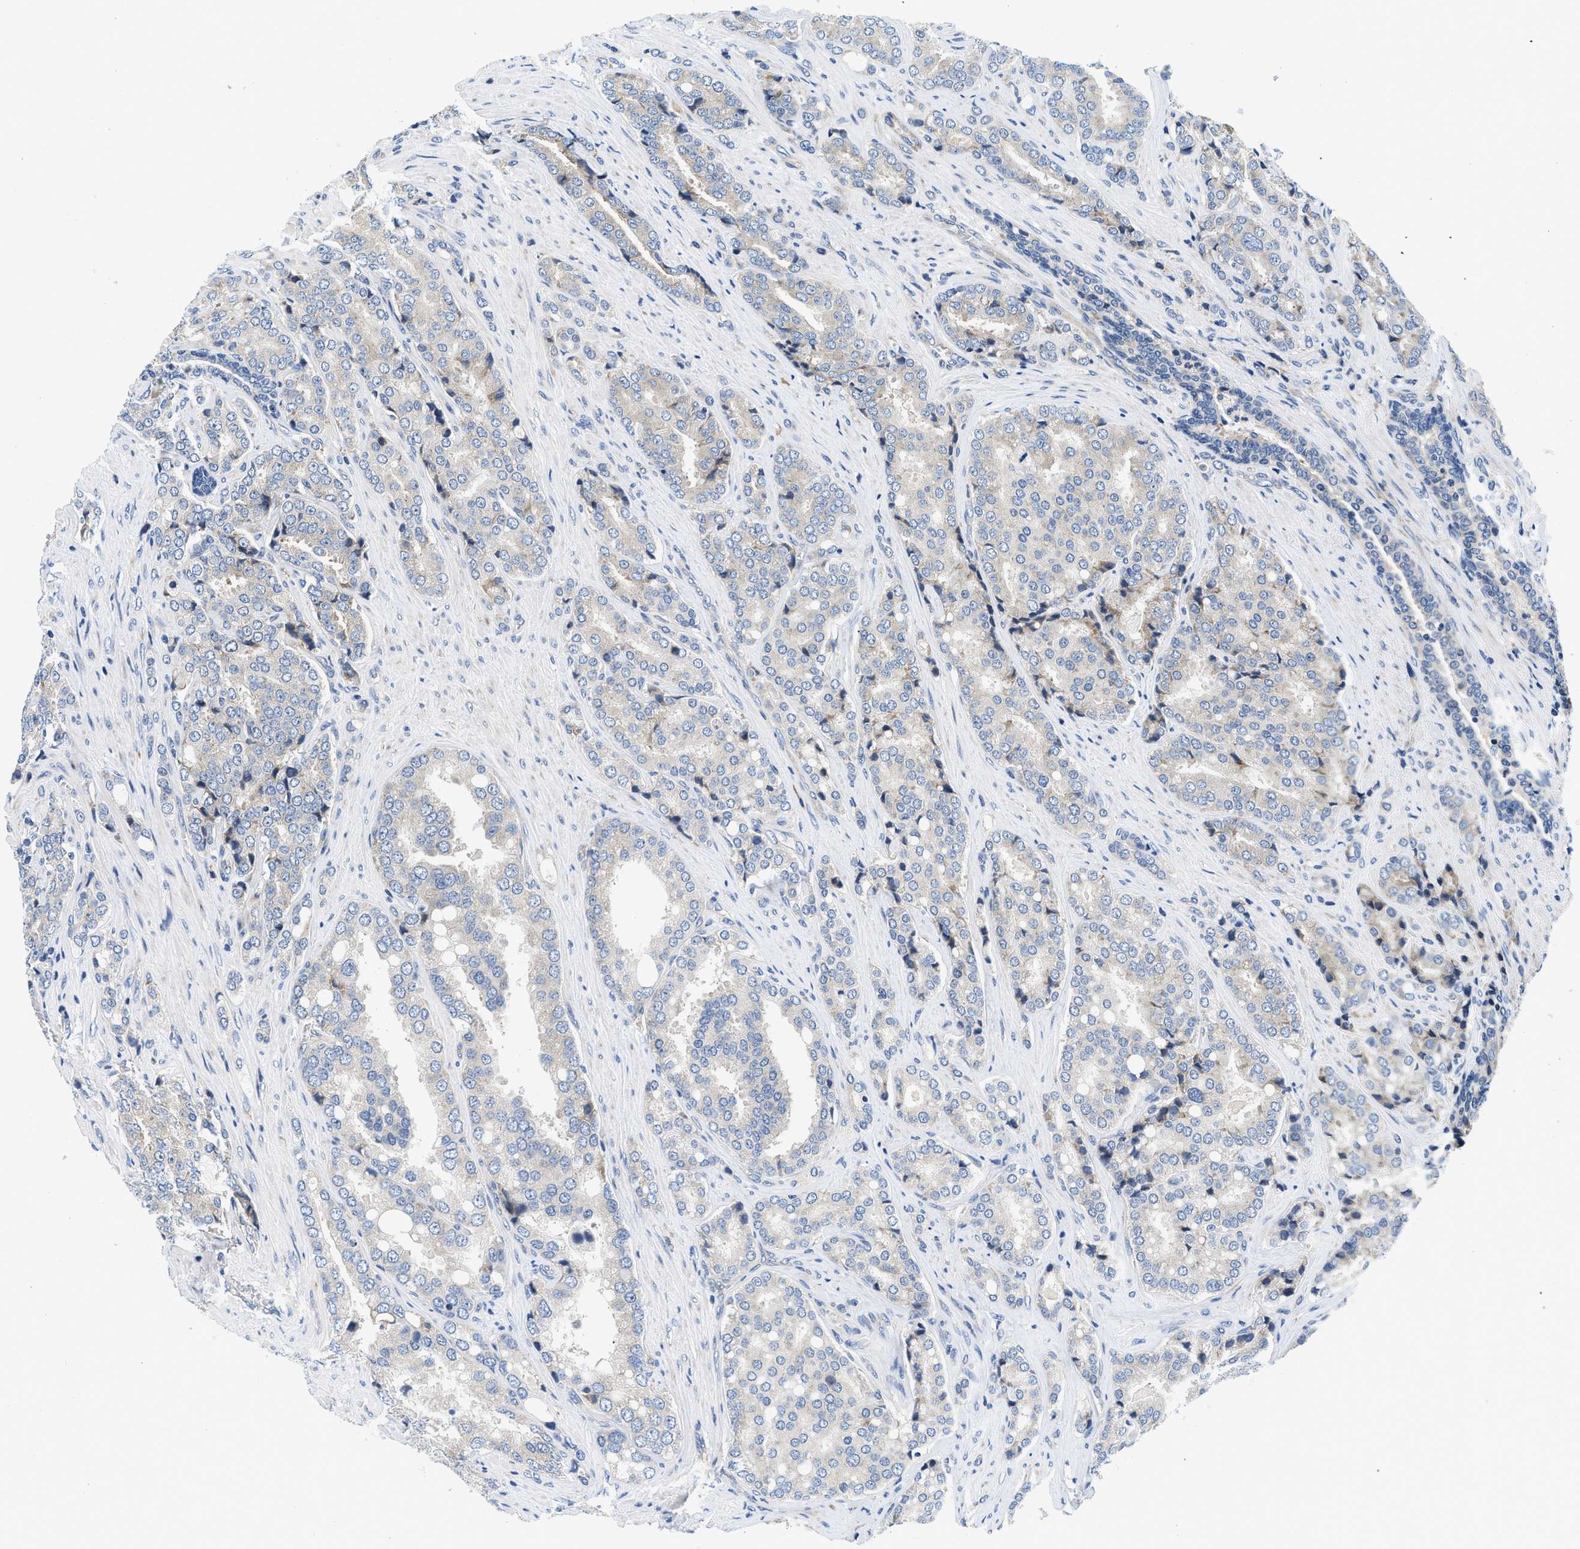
{"staining": {"intensity": "negative", "quantity": "none", "location": "none"}, "tissue": "prostate cancer", "cell_type": "Tumor cells", "image_type": "cancer", "snomed": [{"axis": "morphology", "description": "Adenocarcinoma, High grade"}, {"axis": "topography", "description": "Prostate"}], "caption": "This is an immunohistochemistry micrograph of adenocarcinoma (high-grade) (prostate). There is no staining in tumor cells.", "gene": "IKBKE", "patient": {"sex": "male", "age": 50}}